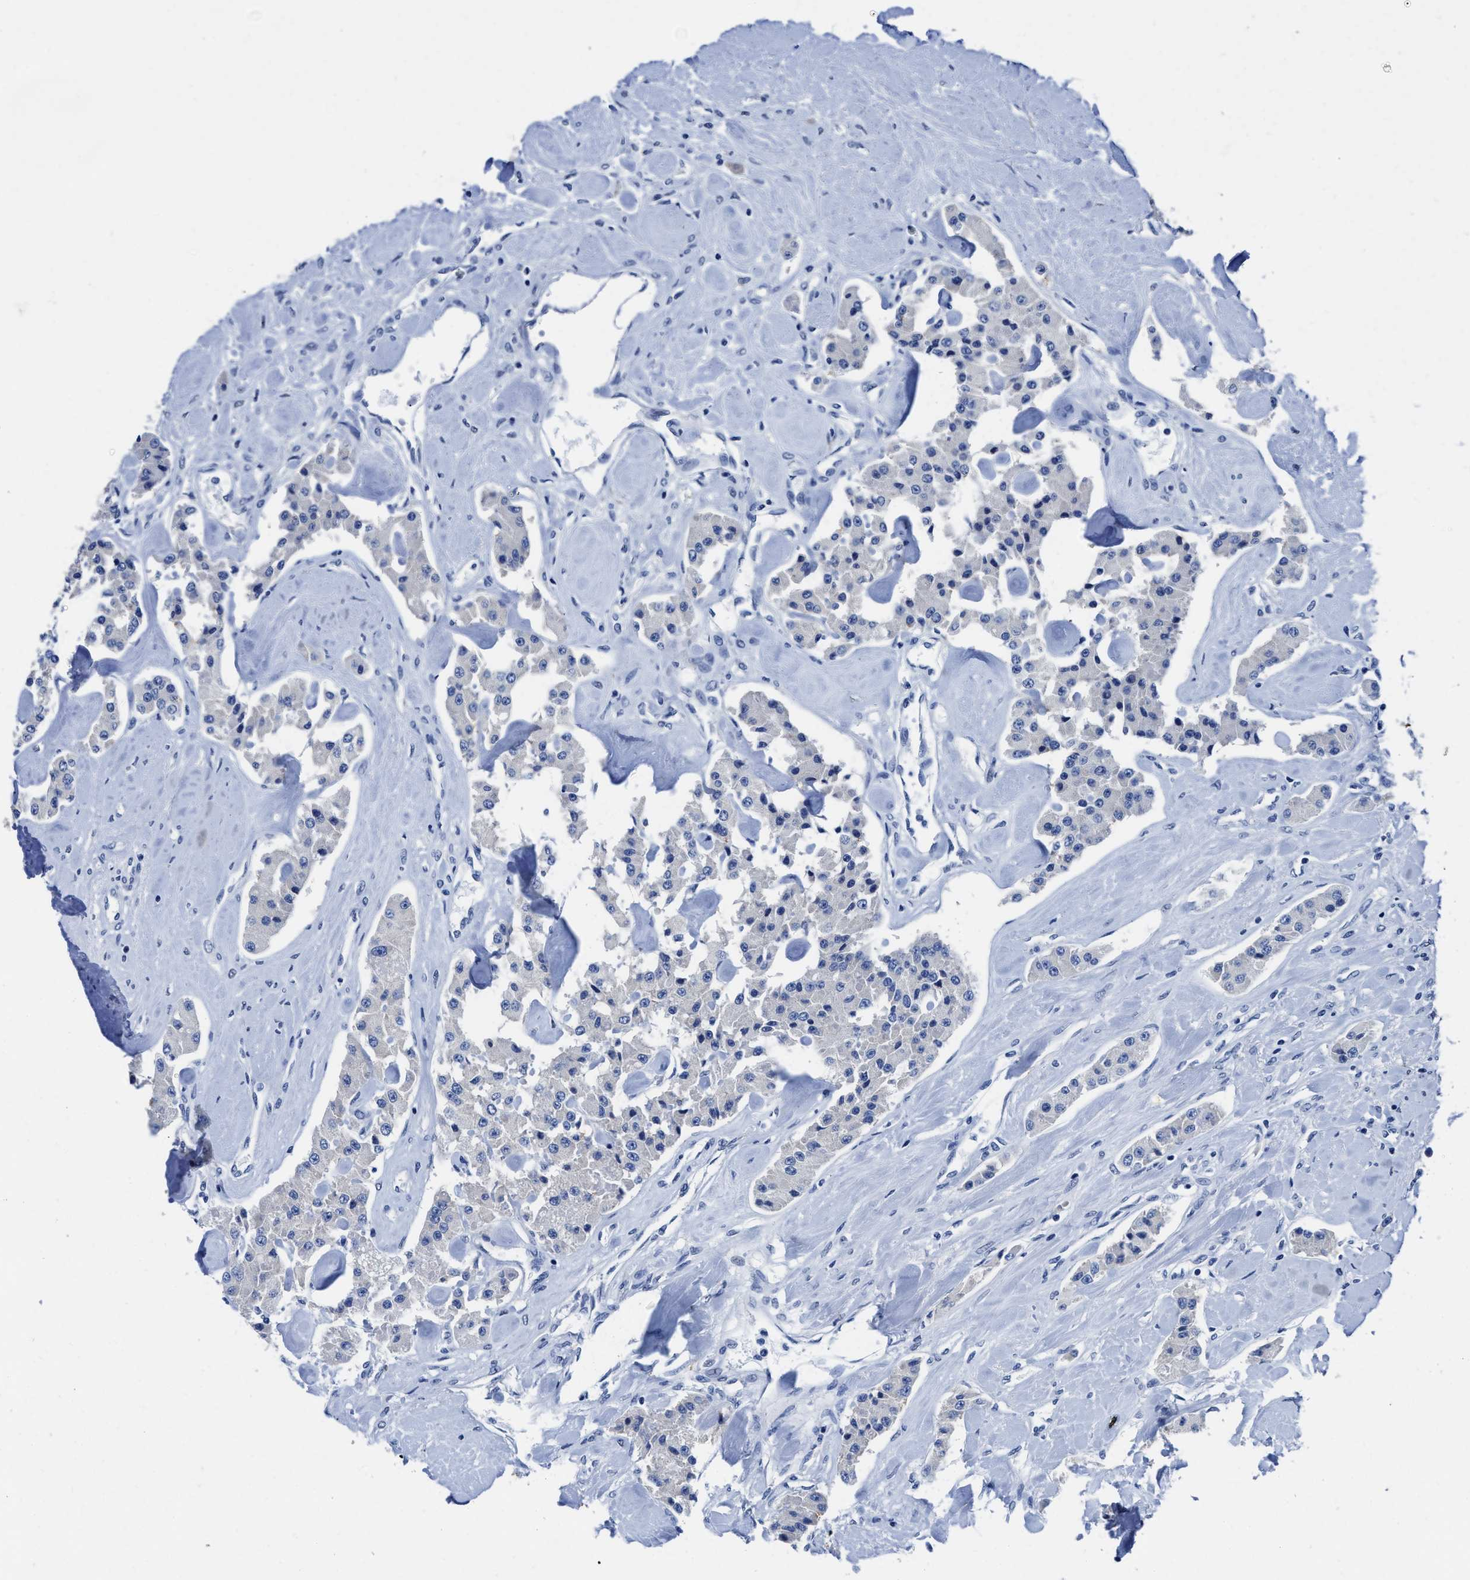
{"staining": {"intensity": "negative", "quantity": "none", "location": "none"}, "tissue": "carcinoid", "cell_type": "Tumor cells", "image_type": "cancer", "snomed": [{"axis": "morphology", "description": "Carcinoid, malignant, NOS"}, {"axis": "topography", "description": "Pancreas"}], "caption": "Human carcinoid stained for a protein using immunohistochemistry exhibits no expression in tumor cells.", "gene": "HOOK1", "patient": {"sex": "male", "age": 41}}